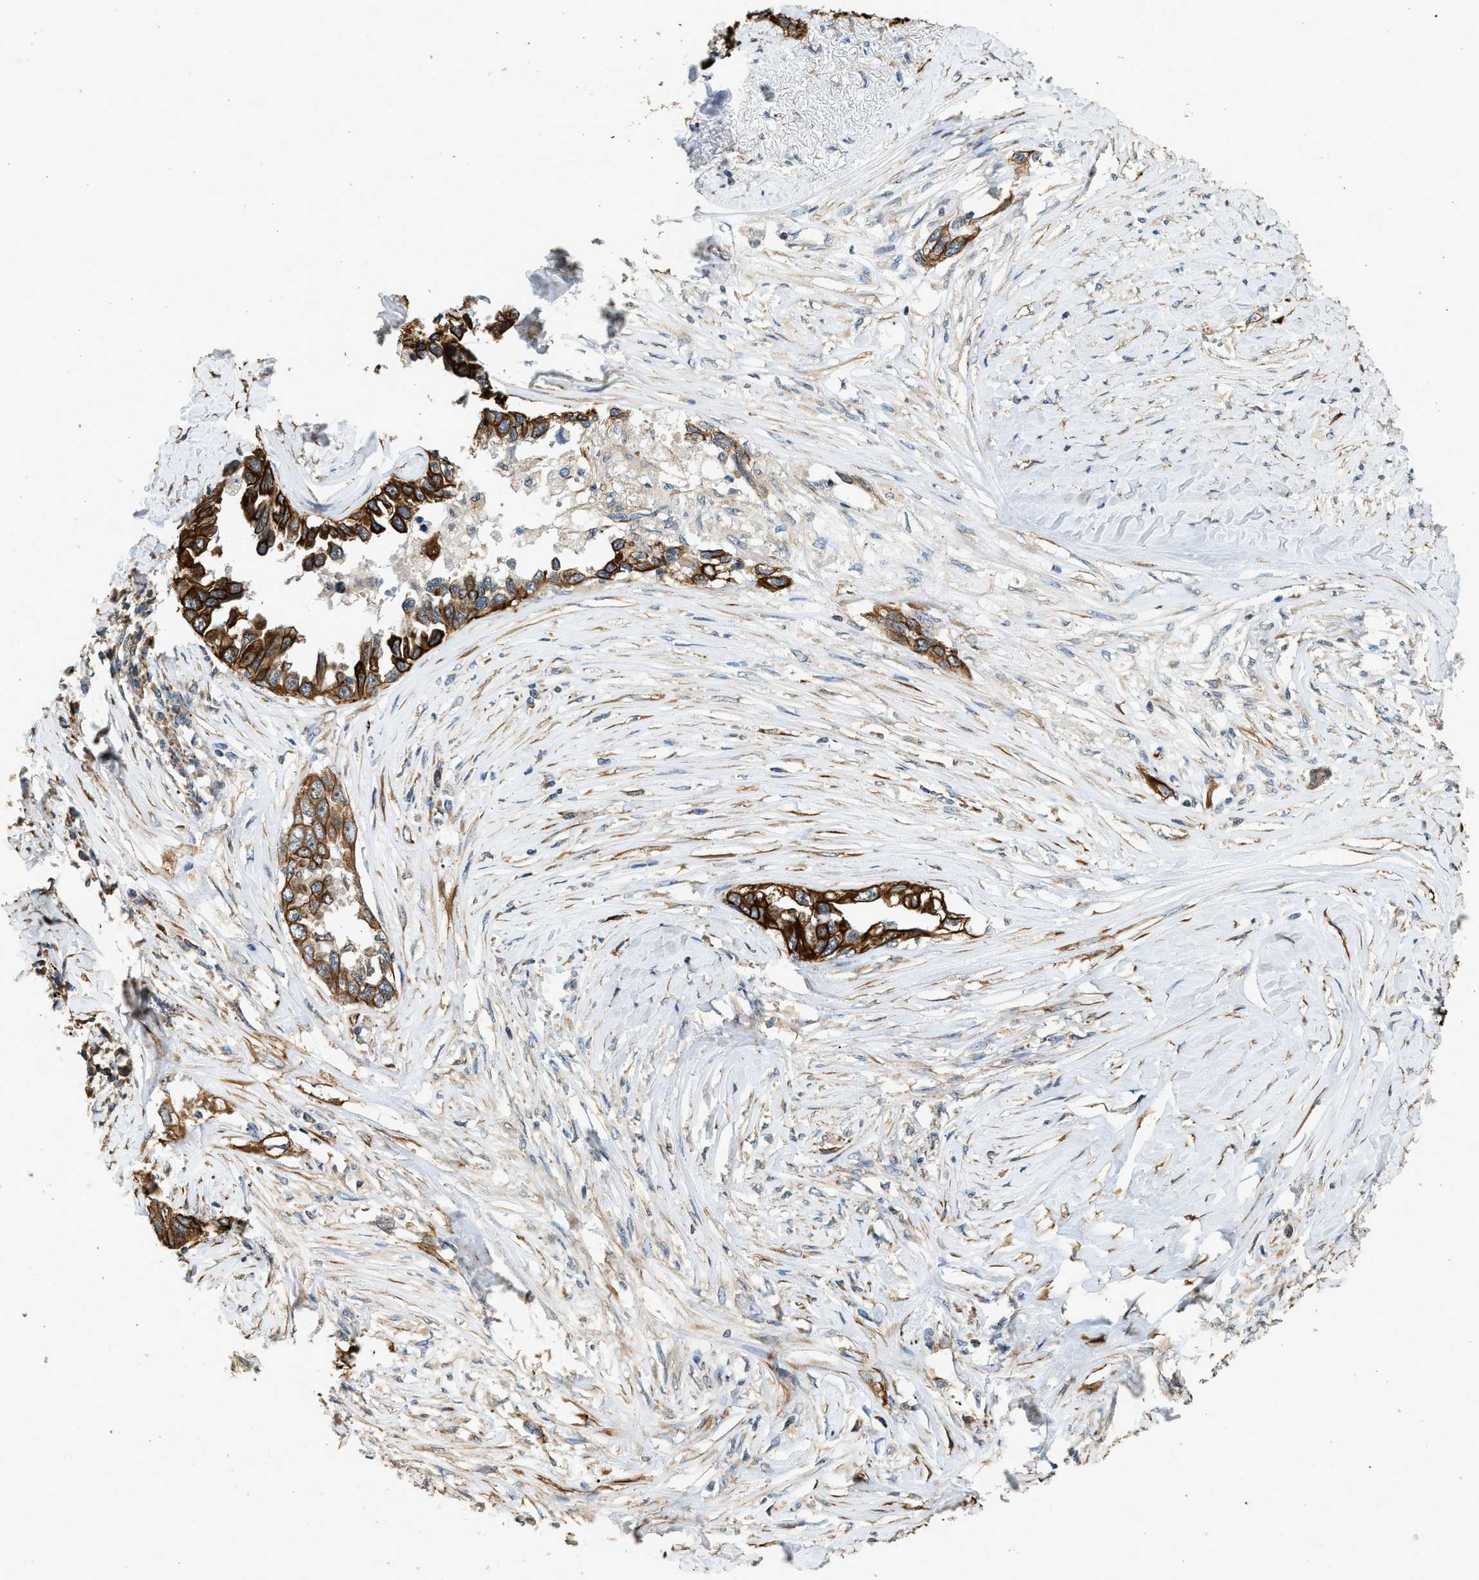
{"staining": {"intensity": "strong", "quantity": ">75%", "location": "cytoplasmic/membranous"}, "tissue": "lung cancer", "cell_type": "Tumor cells", "image_type": "cancer", "snomed": [{"axis": "morphology", "description": "Adenocarcinoma, NOS"}, {"axis": "topography", "description": "Lung"}], "caption": "Strong cytoplasmic/membranous expression is present in about >75% of tumor cells in adenocarcinoma (lung).", "gene": "PCLO", "patient": {"sex": "female", "age": 51}}